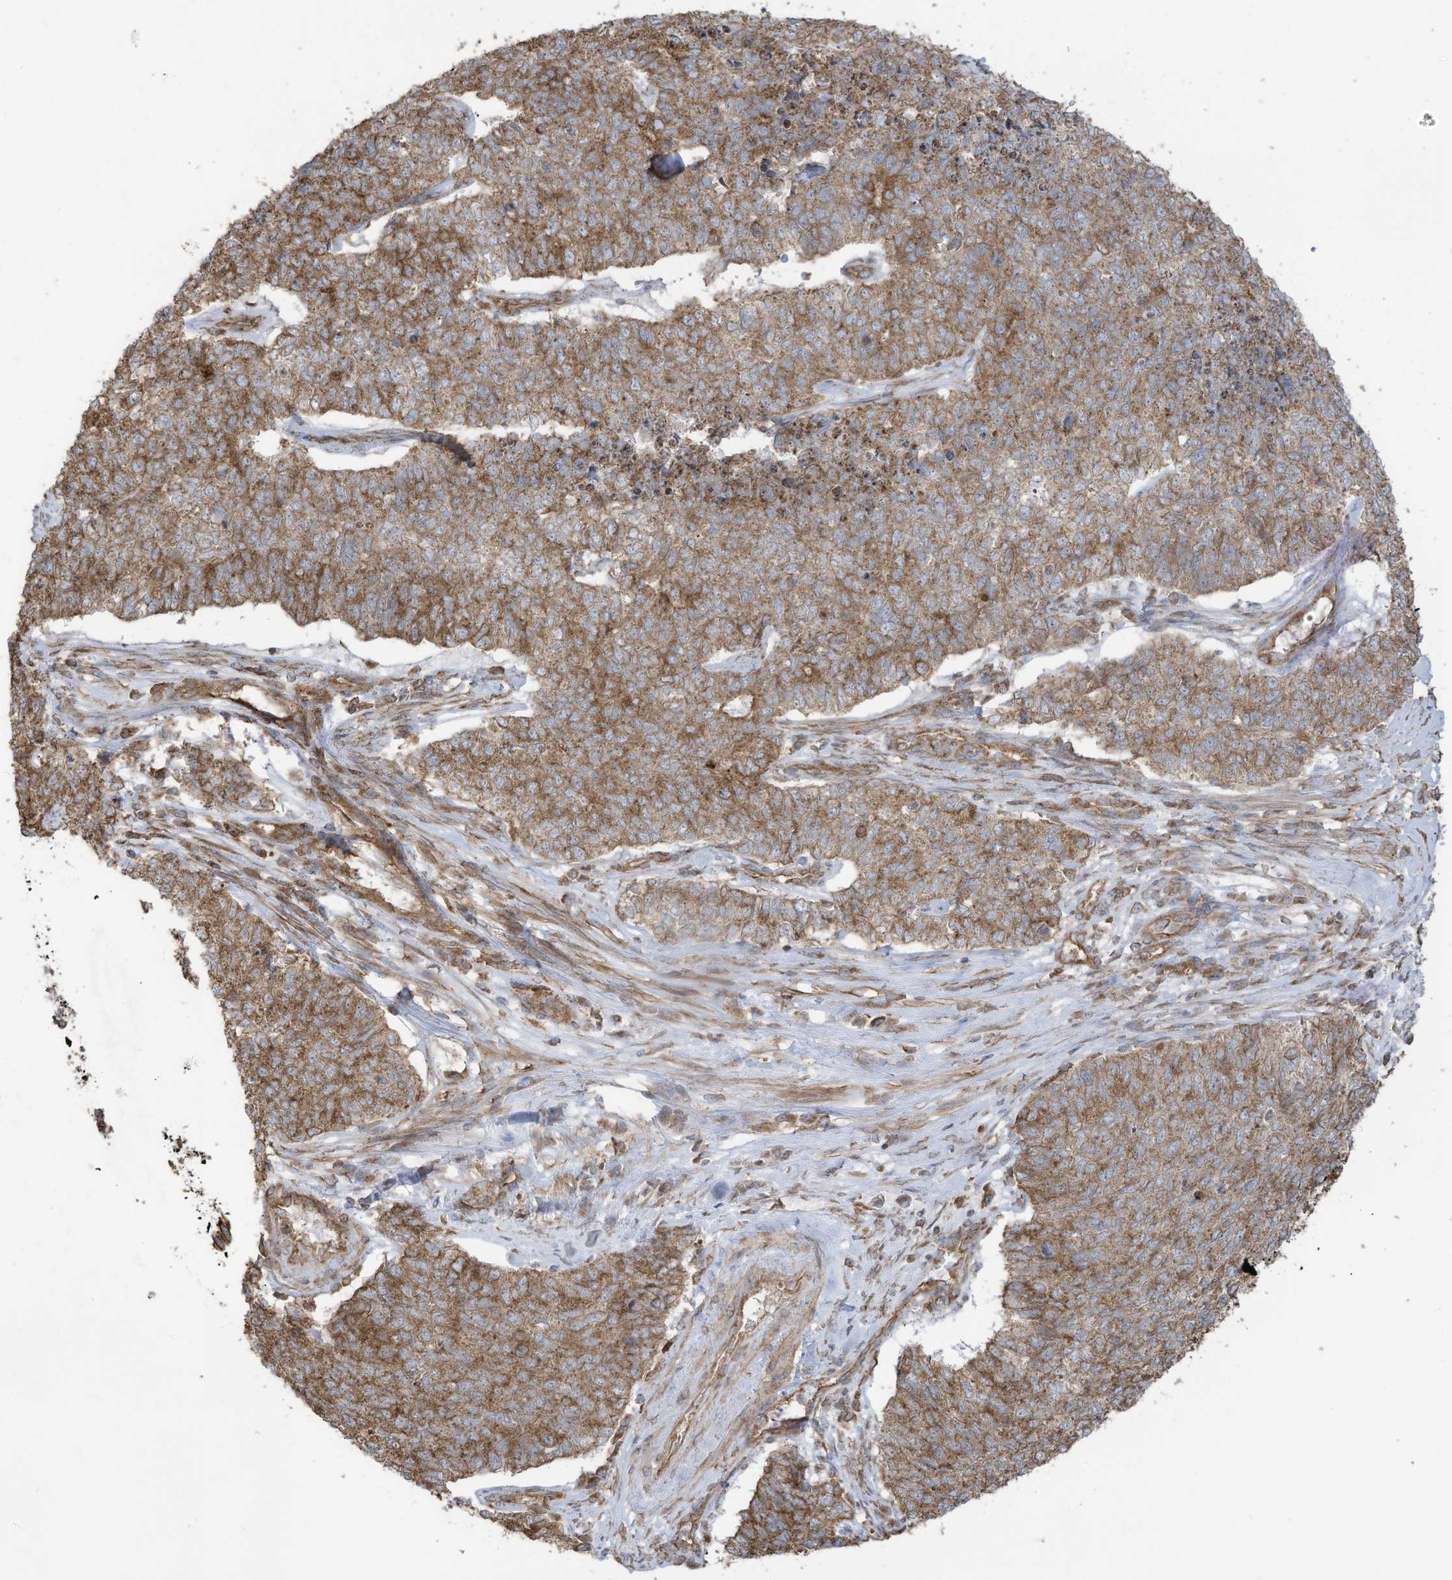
{"staining": {"intensity": "moderate", "quantity": ">75%", "location": "cytoplasmic/membranous"}, "tissue": "cervical cancer", "cell_type": "Tumor cells", "image_type": "cancer", "snomed": [{"axis": "morphology", "description": "Squamous cell carcinoma, NOS"}, {"axis": "topography", "description": "Cervix"}], "caption": "This photomicrograph shows immunohistochemistry staining of cervical cancer (squamous cell carcinoma), with medium moderate cytoplasmic/membranous positivity in about >75% of tumor cells.", "gene": "CGAS", "patient": {"sex": "female", "age": 63}}